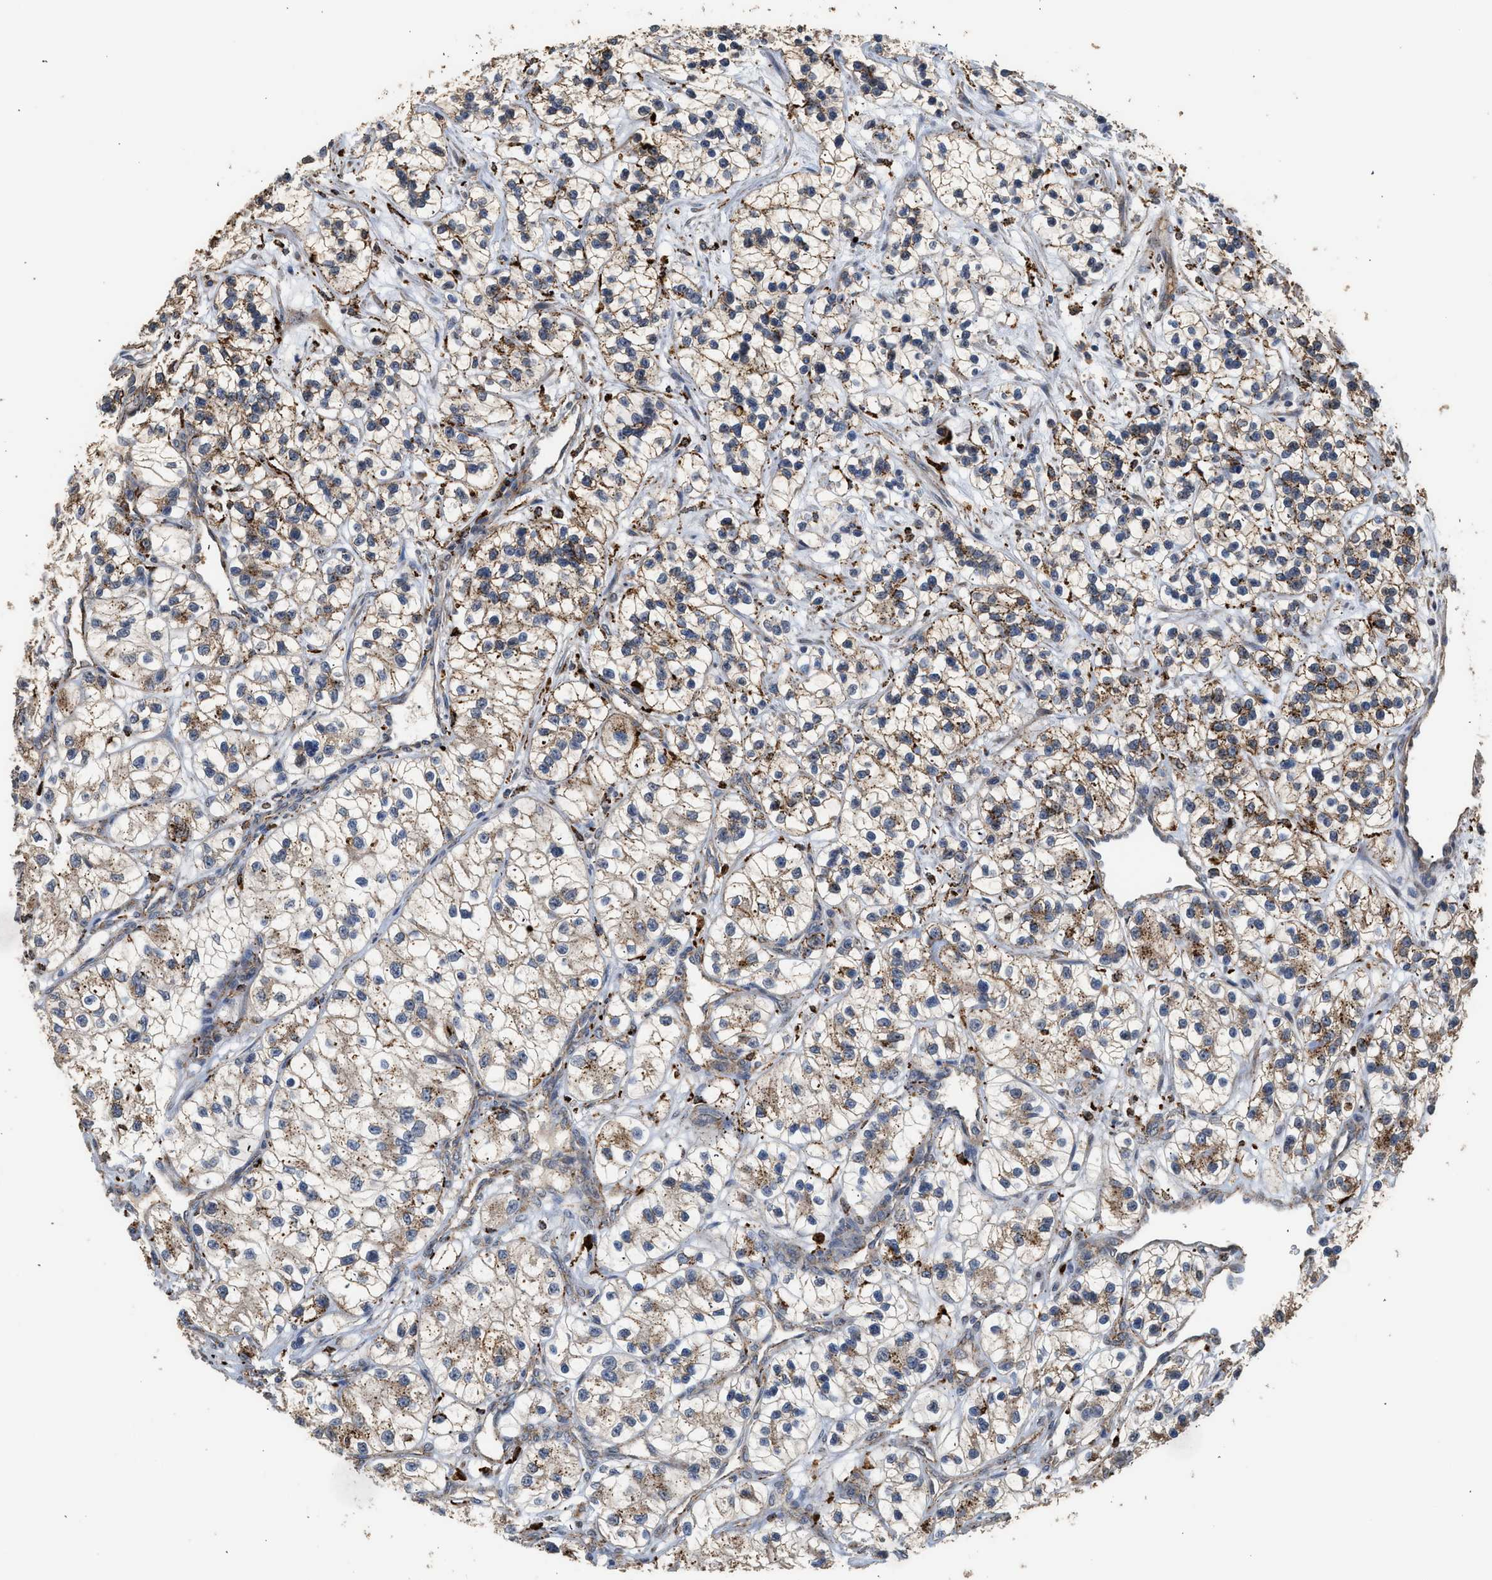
{"staining": {"intensity": "weak", "quantity": "25%-75%", "location": "cytoplasmic/membranous"}, "tissue": "renal cancer", "cell_type": "Tumor cells", "image_type": "cancer", "snomed": [{"axis": "morphology", "description": "Adenocarcinoma, NOS"}, {"axis": "topography", "description": "Kidney"}], "caption": "Tumor cells demonstrate low levels of weak cytoplasmic/membranous expression in approximately 25%-75% of cells in human renal cancer. (DAB (3,3'-diaminobenzidine) = brown stain, brightfield microscopy at high magnification).", "gene": "CTSV", "patient": {"sex": "female", "age": 57}}